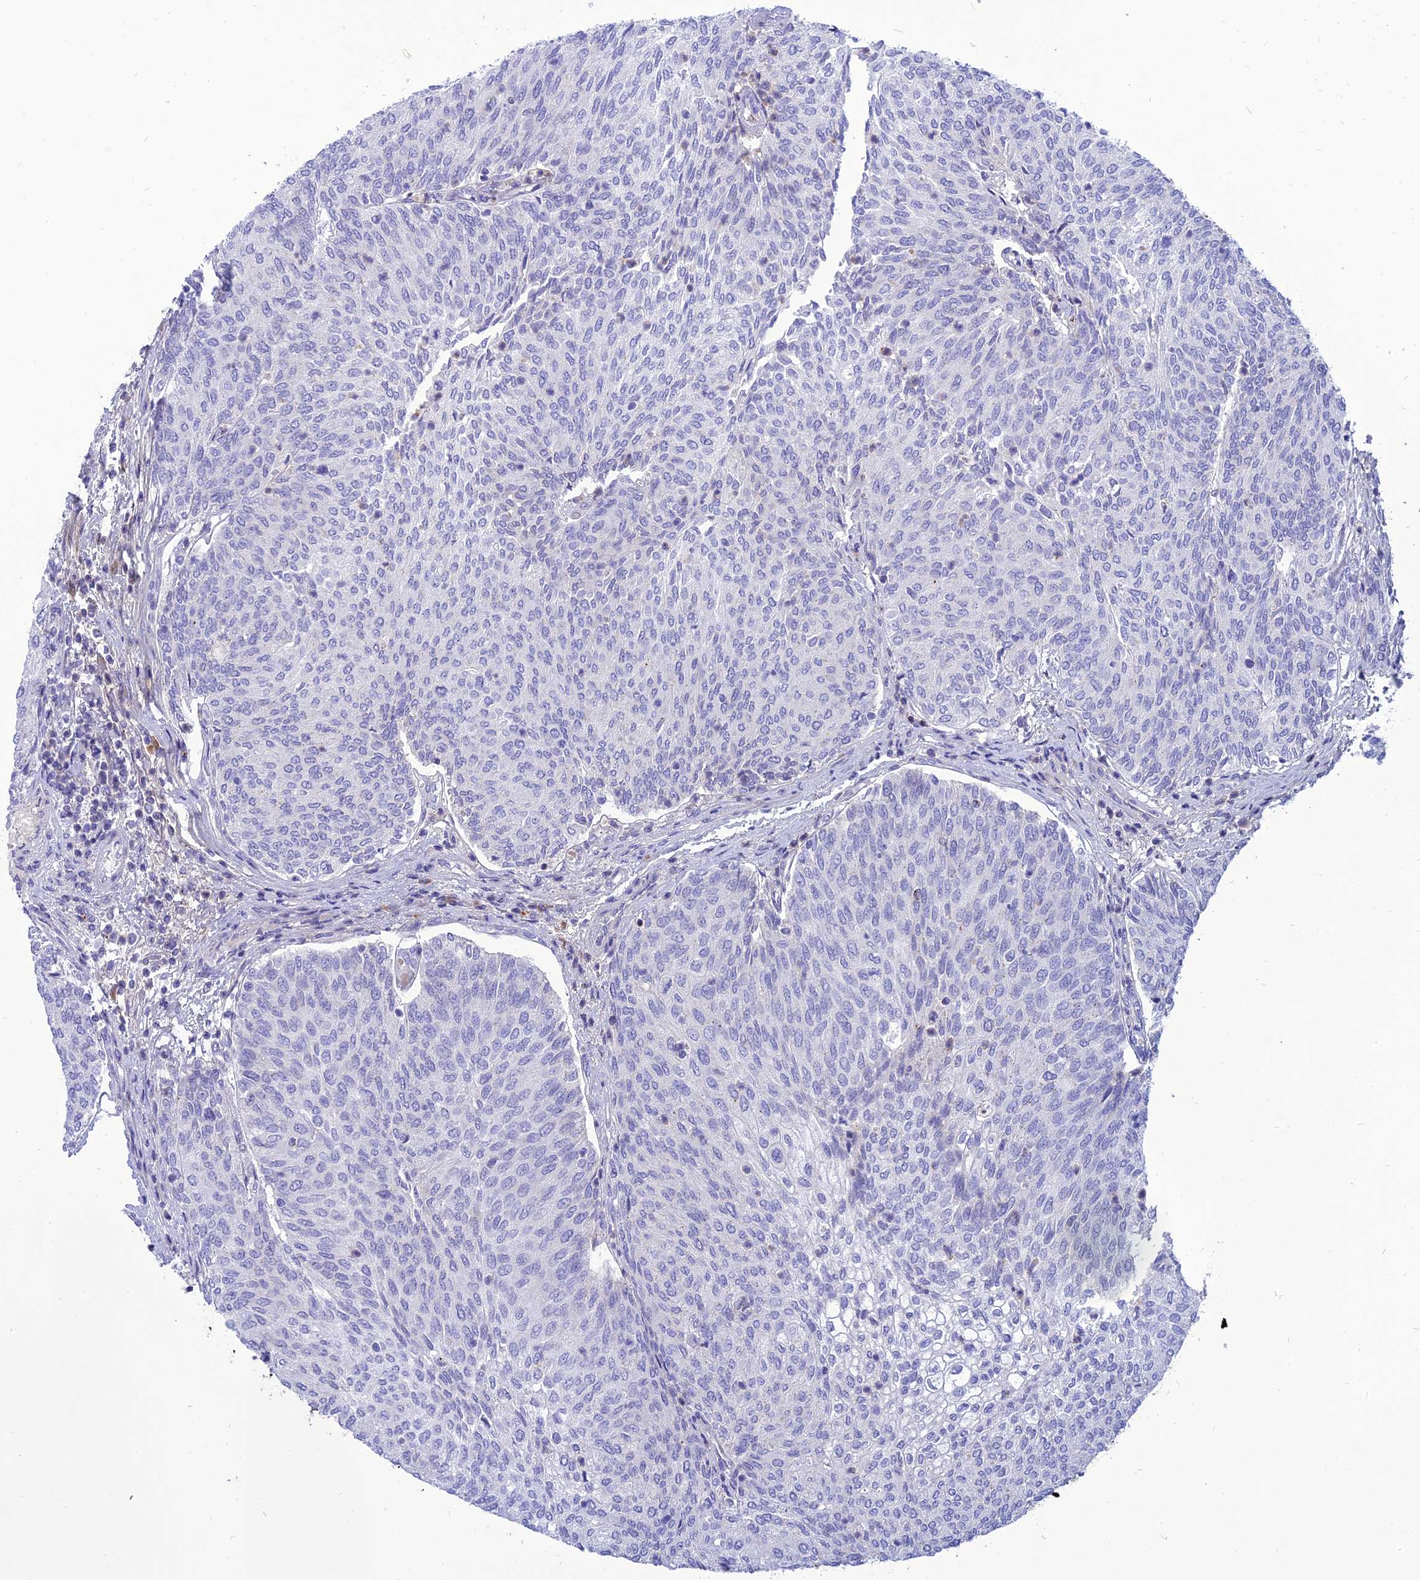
{"staining": {"intensity": "negative", "quantity": "none", "location": "none"}, "tissue": "urothelial cancer", "cell_type": "Tumor cells", "image_type": "cancer", "snomed": [{"axis": "morphology", "description": "Urothelial carcinoma, High grade"}, {"axis": "topography", "description": "Urinary bladder"}], "caption": "Tumor cells are negative for protein expression in human urothelial cancer.", "gene": "MBD3L1", "patient": {"sex": "female", "age": 79}}